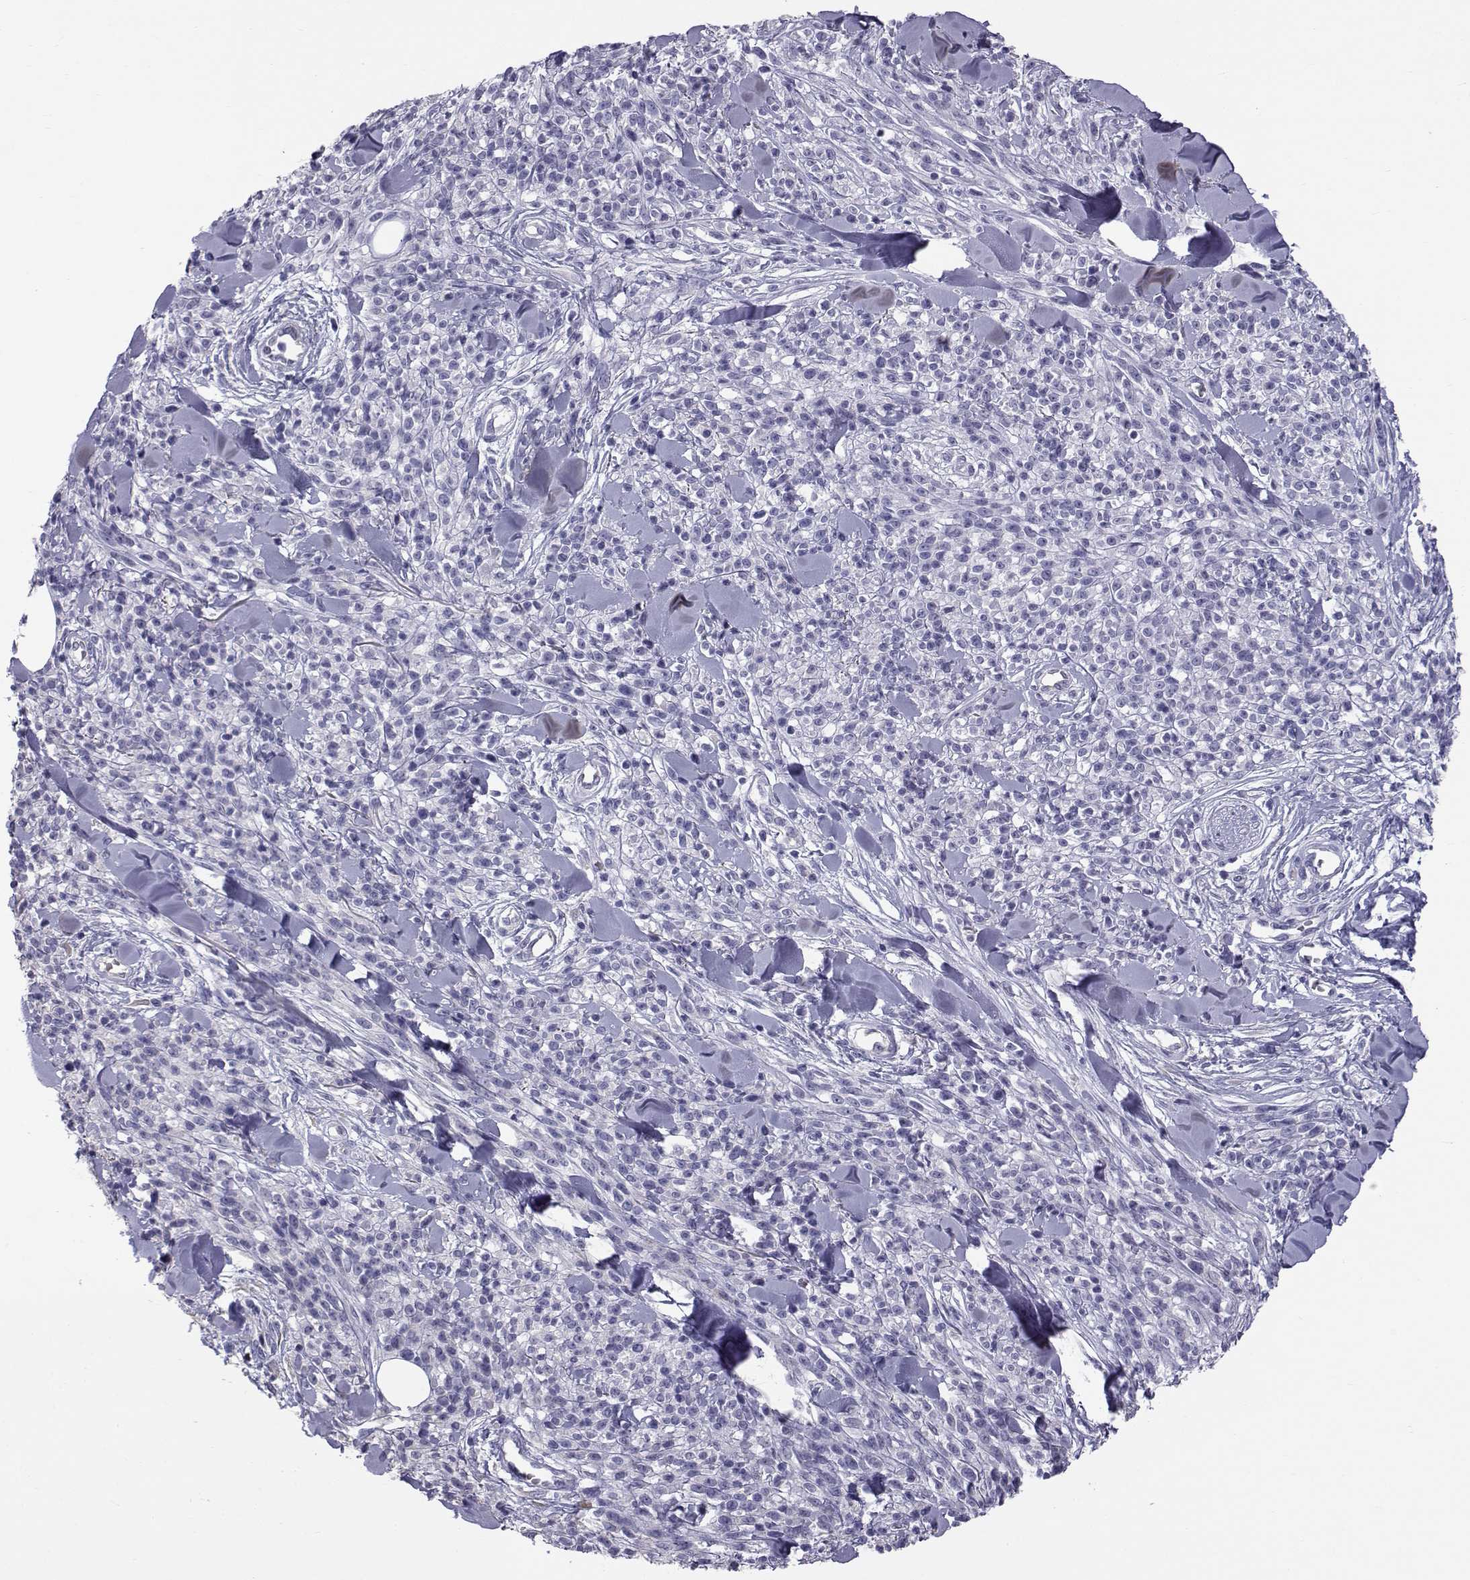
{"staining": {"intensity": "negative", "quantity": "none", "location": "none"}, "tissue": "melanoma", "cell_type": "Tumor cells", "image_type": "cancer", "snomed": [{"axis": "morphology", "description": "Malignant melanoma, NOS"}, {"axis": "topography", "description": "Skin"}, {"axis": "topography", "description": "Skin of trunk"}], "caption": "Image shows no significant protein staining in tumor cells of malignant melanoma.", "gene": "RNASE12", "patient": {"sex": "male", "age": 74}}